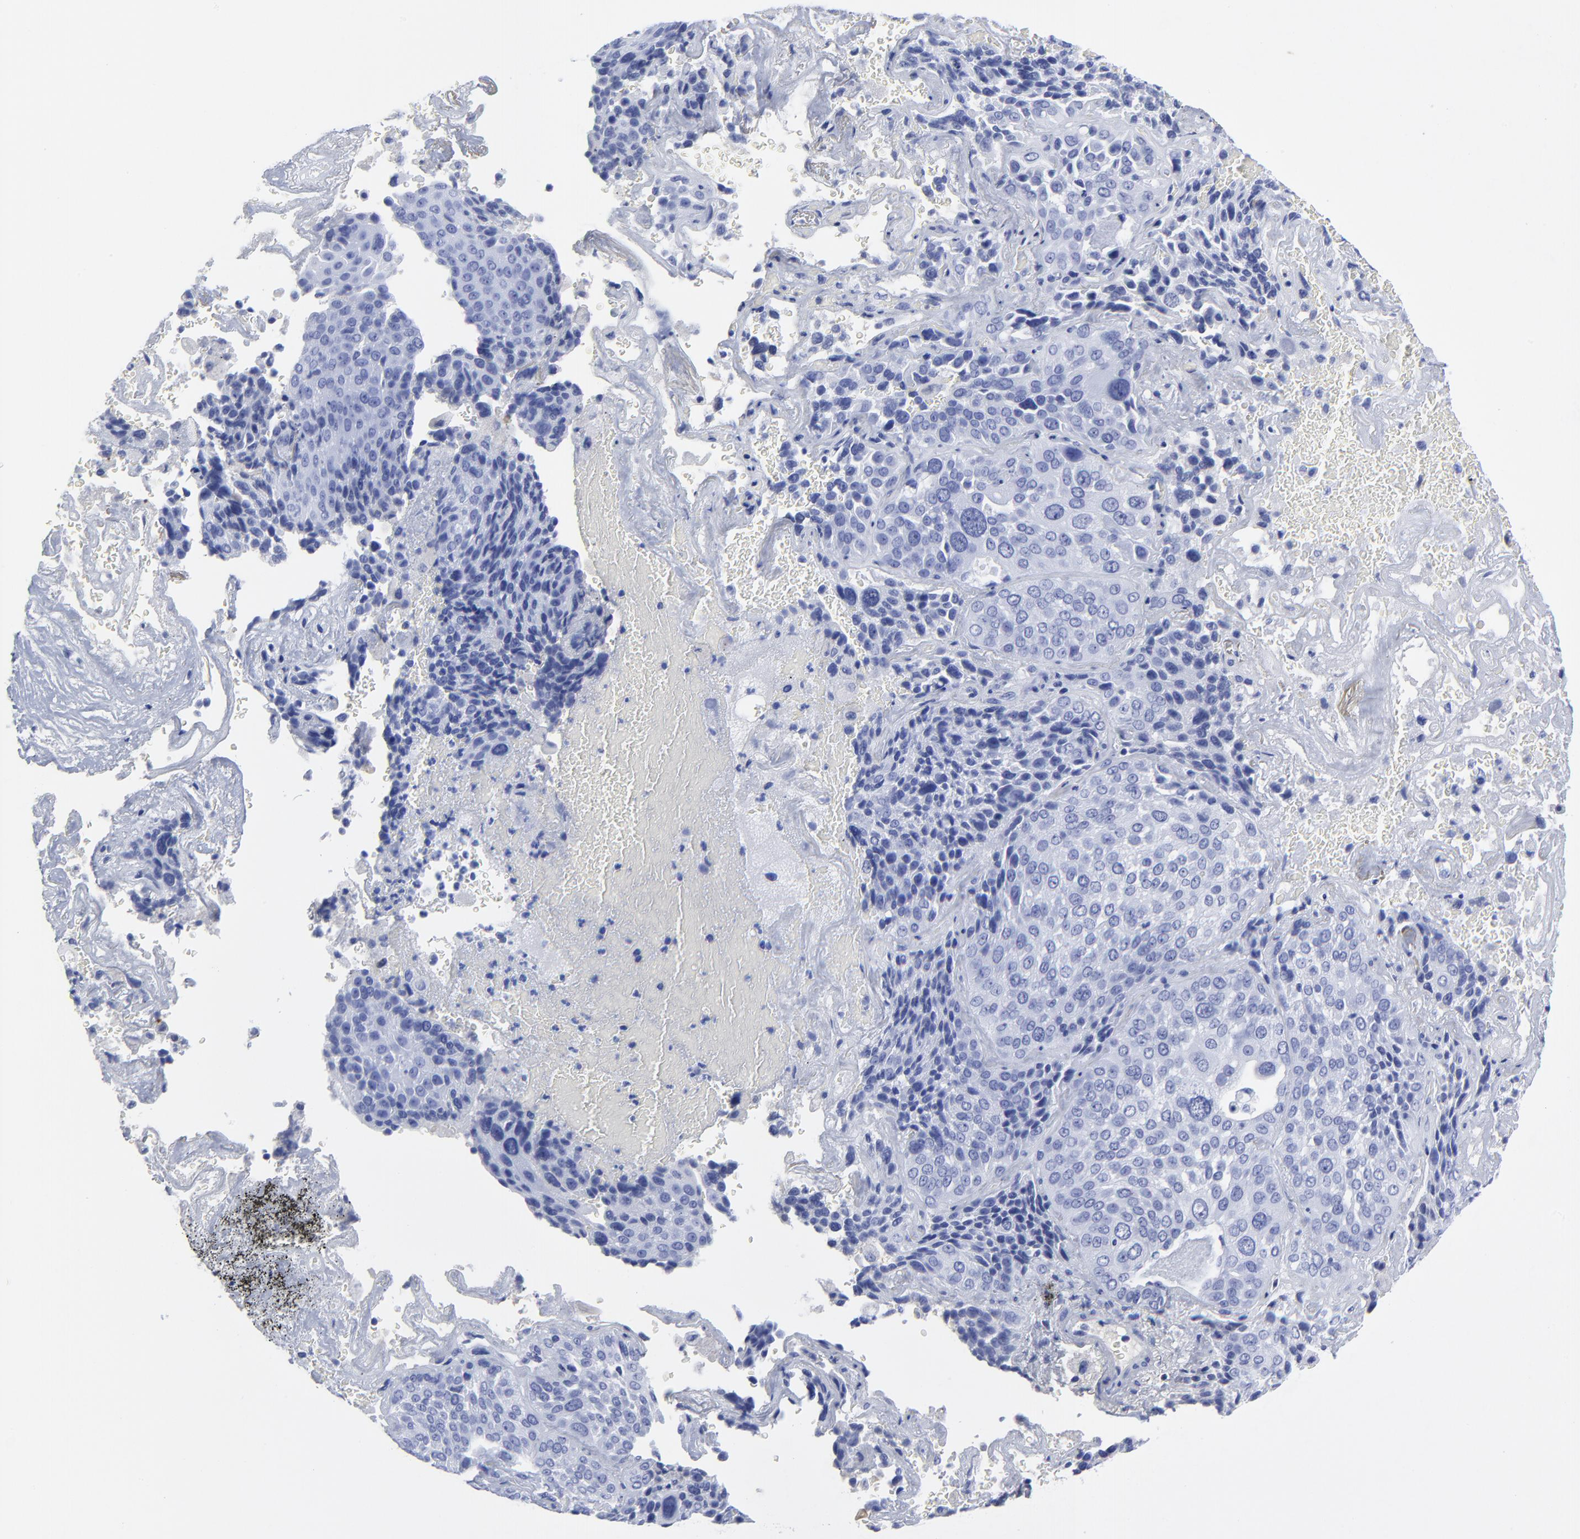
{"staining": {"intensity": "negative", "quantity": "none", "location": "none"}, "tissue": "lung cancer", "cell_type": "Tumor cells", "image_type": "cancer", "snomed": [{"axis": "morphology", "description": "Squamous cell carcinoma, NOS"}, {"axis": "topography", "description": "Lung"}], "caption": "This micrograph is of lung squamous cell carcinoma stained with IHC to label a protein in brown with the nuclei are counter-stained blue. There is no positivity in tumor cells.", "gene": "DCN", "patient": {"sex": "male", "age": 54}}